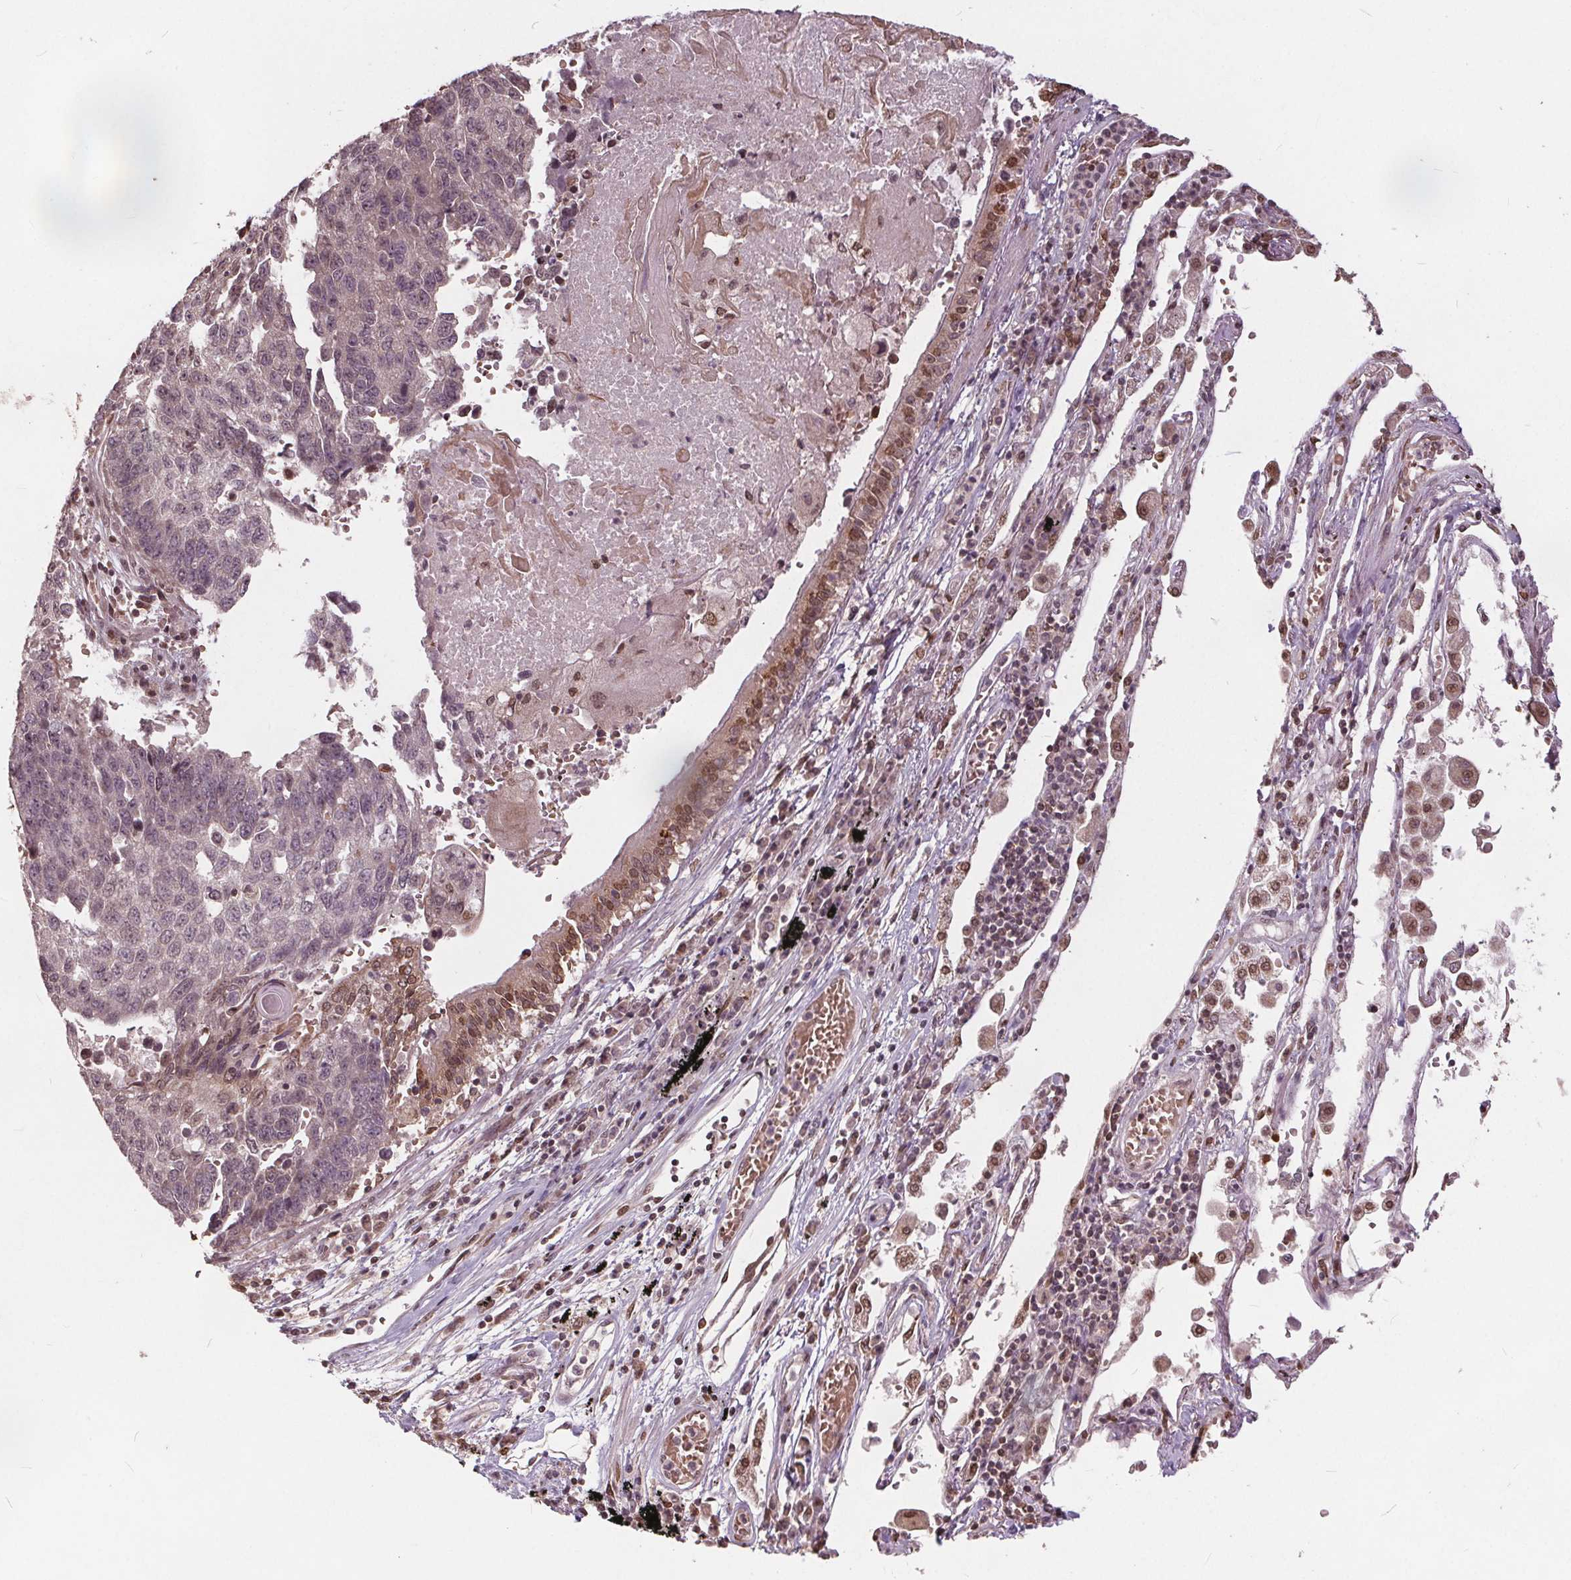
{"staining": {"intensity": "negative", "quantity": "none", "location": "none"}, "tissue": "lung cancer", "cell_type": "Tumor cells", "image_type": "cancer", "snomed": [{"axis": "morphology", "description": "Squamous cell carcinoma, NOS"}, {"axis": "topography", "description": "Lung"}], "caption": "High power microscopy image of an immunohistochemistry (IHC) image of squamous cell carcinoma (lung), revealing no significant expression in tumor cells.", "gene": "HIF1AN", "patient": {"sex": "male", "age": 73}}